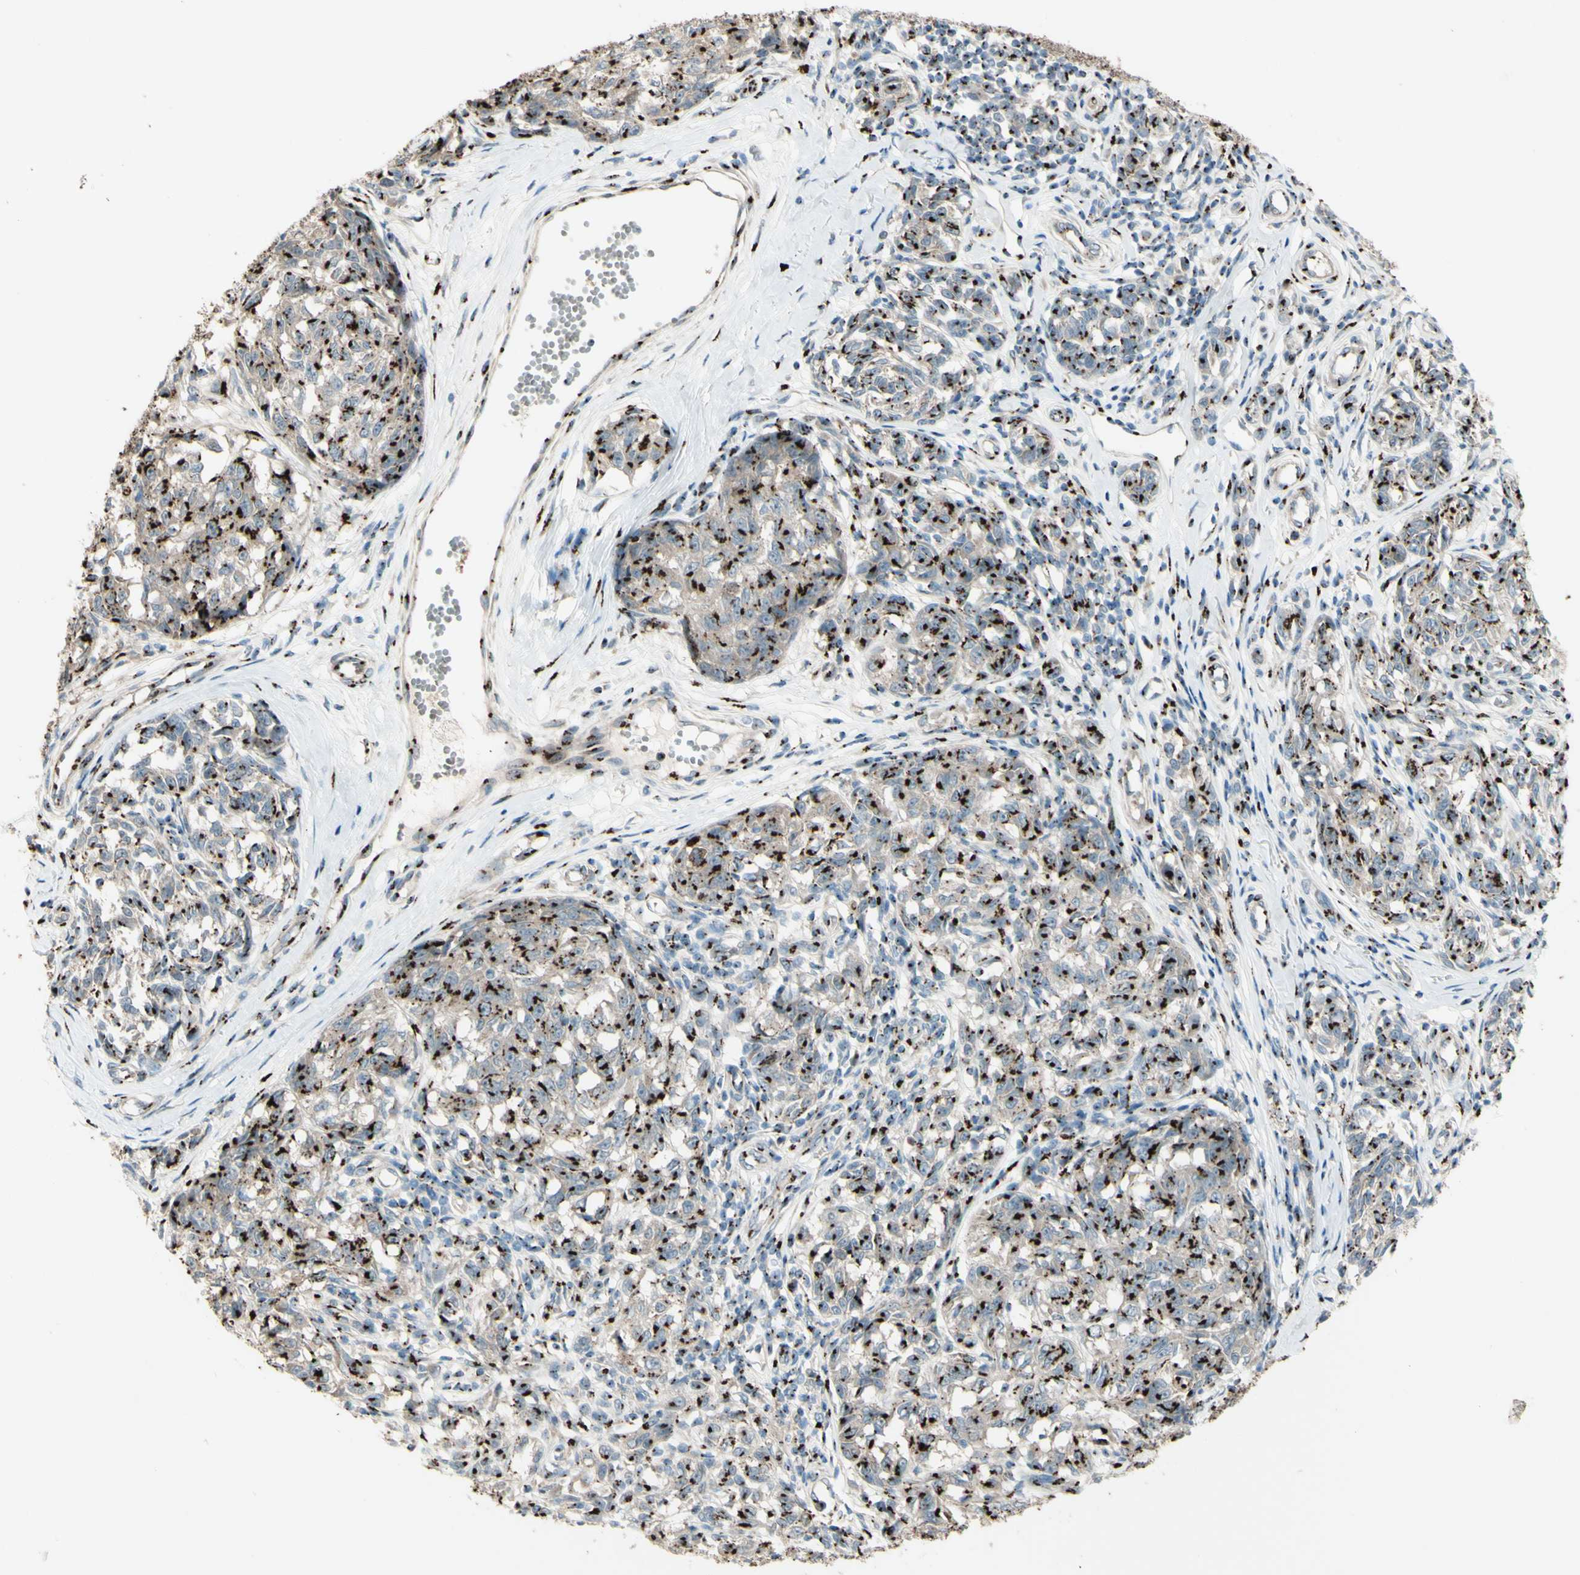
{"staining": {"intensity": "moderate", "quantity": ">75%", "location": "cytoplasmic/membranous"}, "tissue": "melanoma", "cell_type": "Tumor cells", "image_type": "cancer", "snomed": [{"axis": "morphology", "description": "Malignant melanoma, NOS"}, {"axis": "topography", "description": "Skin"}], "caption": "Tumor cells display medium levels of moderate cytoplasmic/membranous expression in about >75% of cells in human melanoma.", "gene": "BPNT2", "patient": {"sex": "female", "age": 64}}